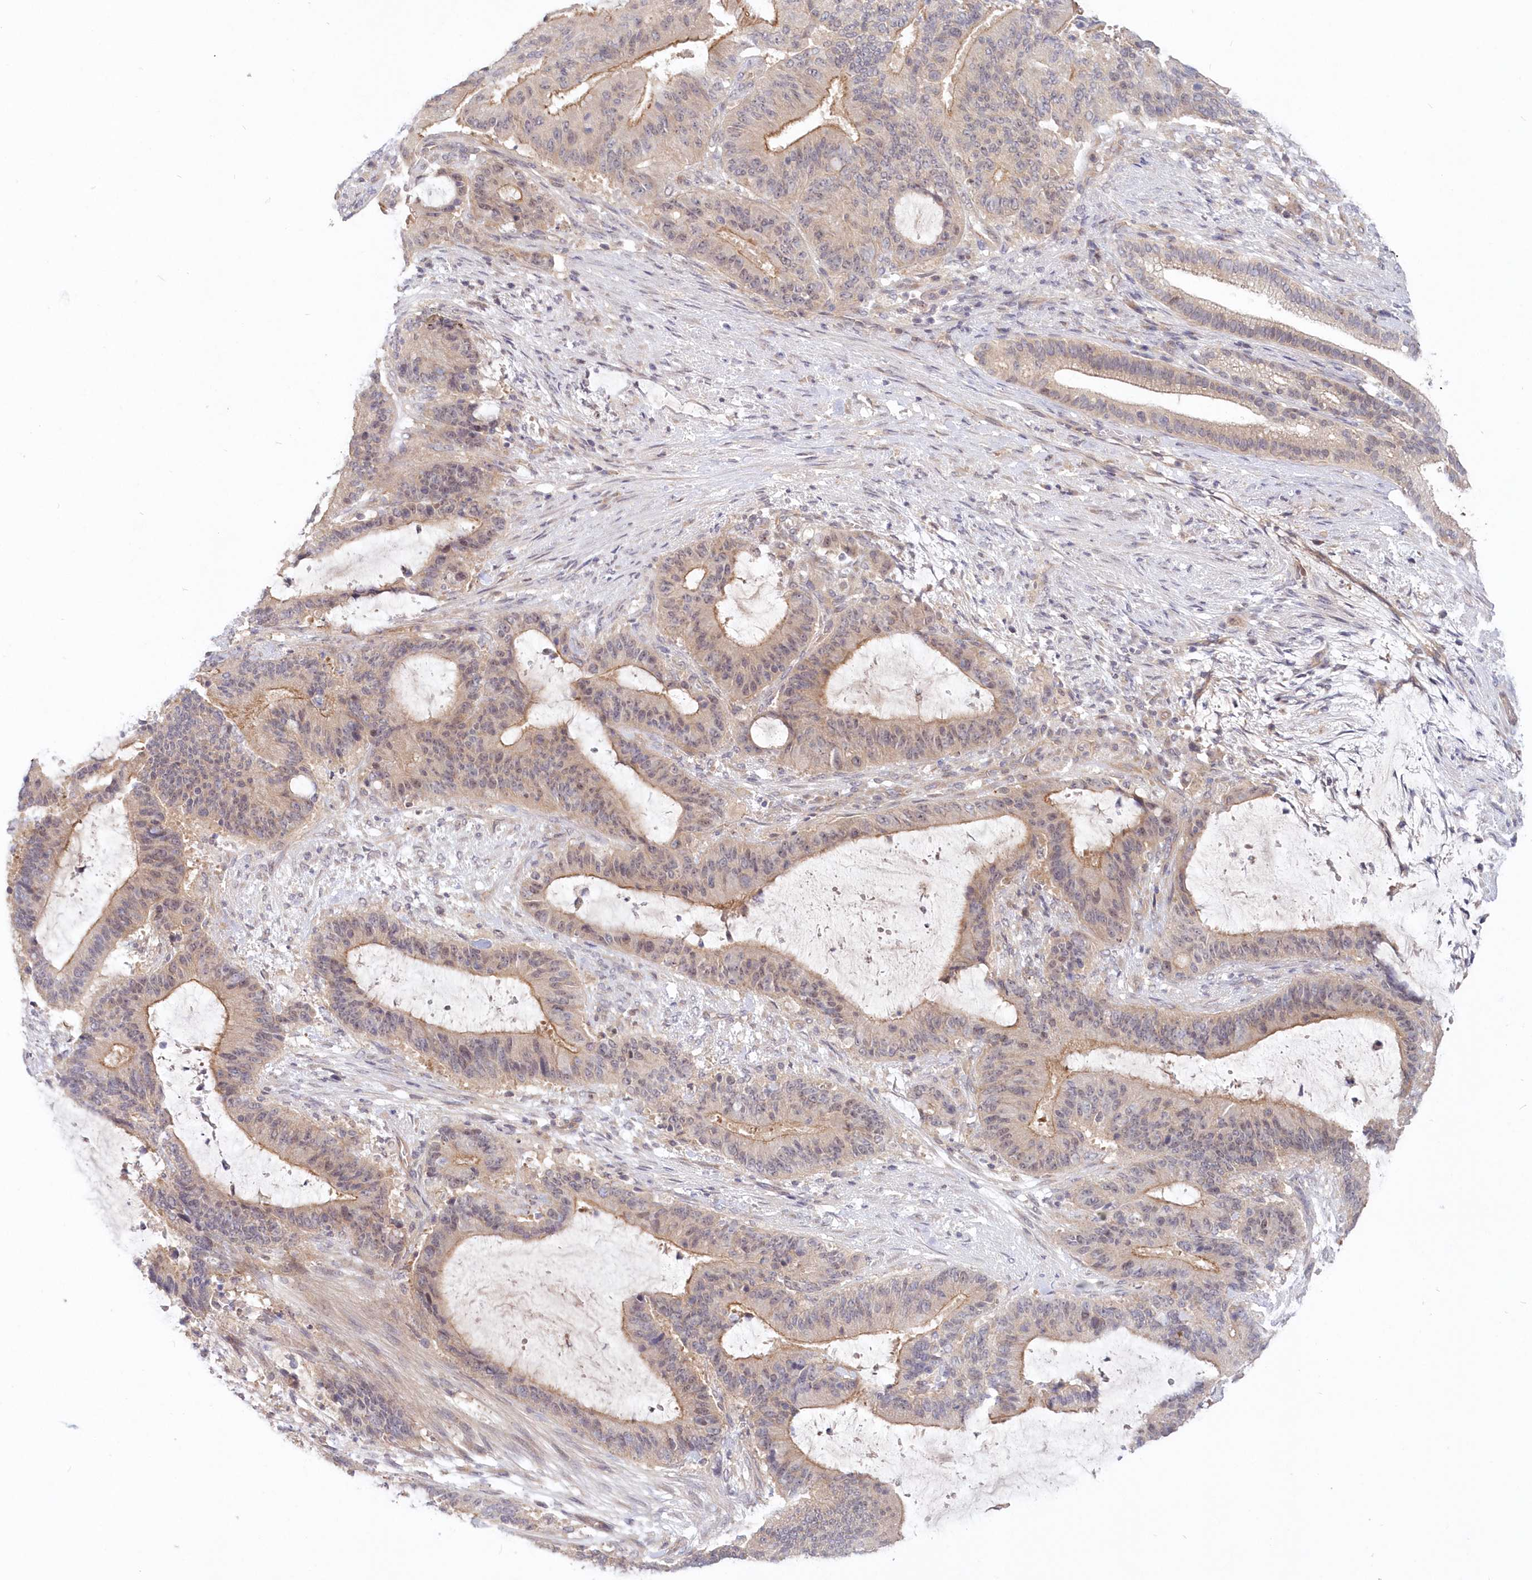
{"staining": {"intensity": "moderate", "quantity": "<25%", "location": "cytoplasmic/membranous"}, "tissue": "liver cancer", "cell_type": "Tumor cells", "image_type": "cancer", "snomed": [{"axis": "morphology", "description": "Normal tissue, NOS"}, {"axis": "morphology", "description": "Cholangiocarcinoma"}, {"axis": "topography", "description": "Liver"}, {"axis": "topography", "description": "Peripheral nerve tissue"}], "caption": "Protein expression analysis of human liver cholangiocarcinoma reveals moderate cytoplasmic/membranous expression in about <25% of tumor cells.", "gene": "KATNA1", "patient": {"sex": "female", "age": 73}}